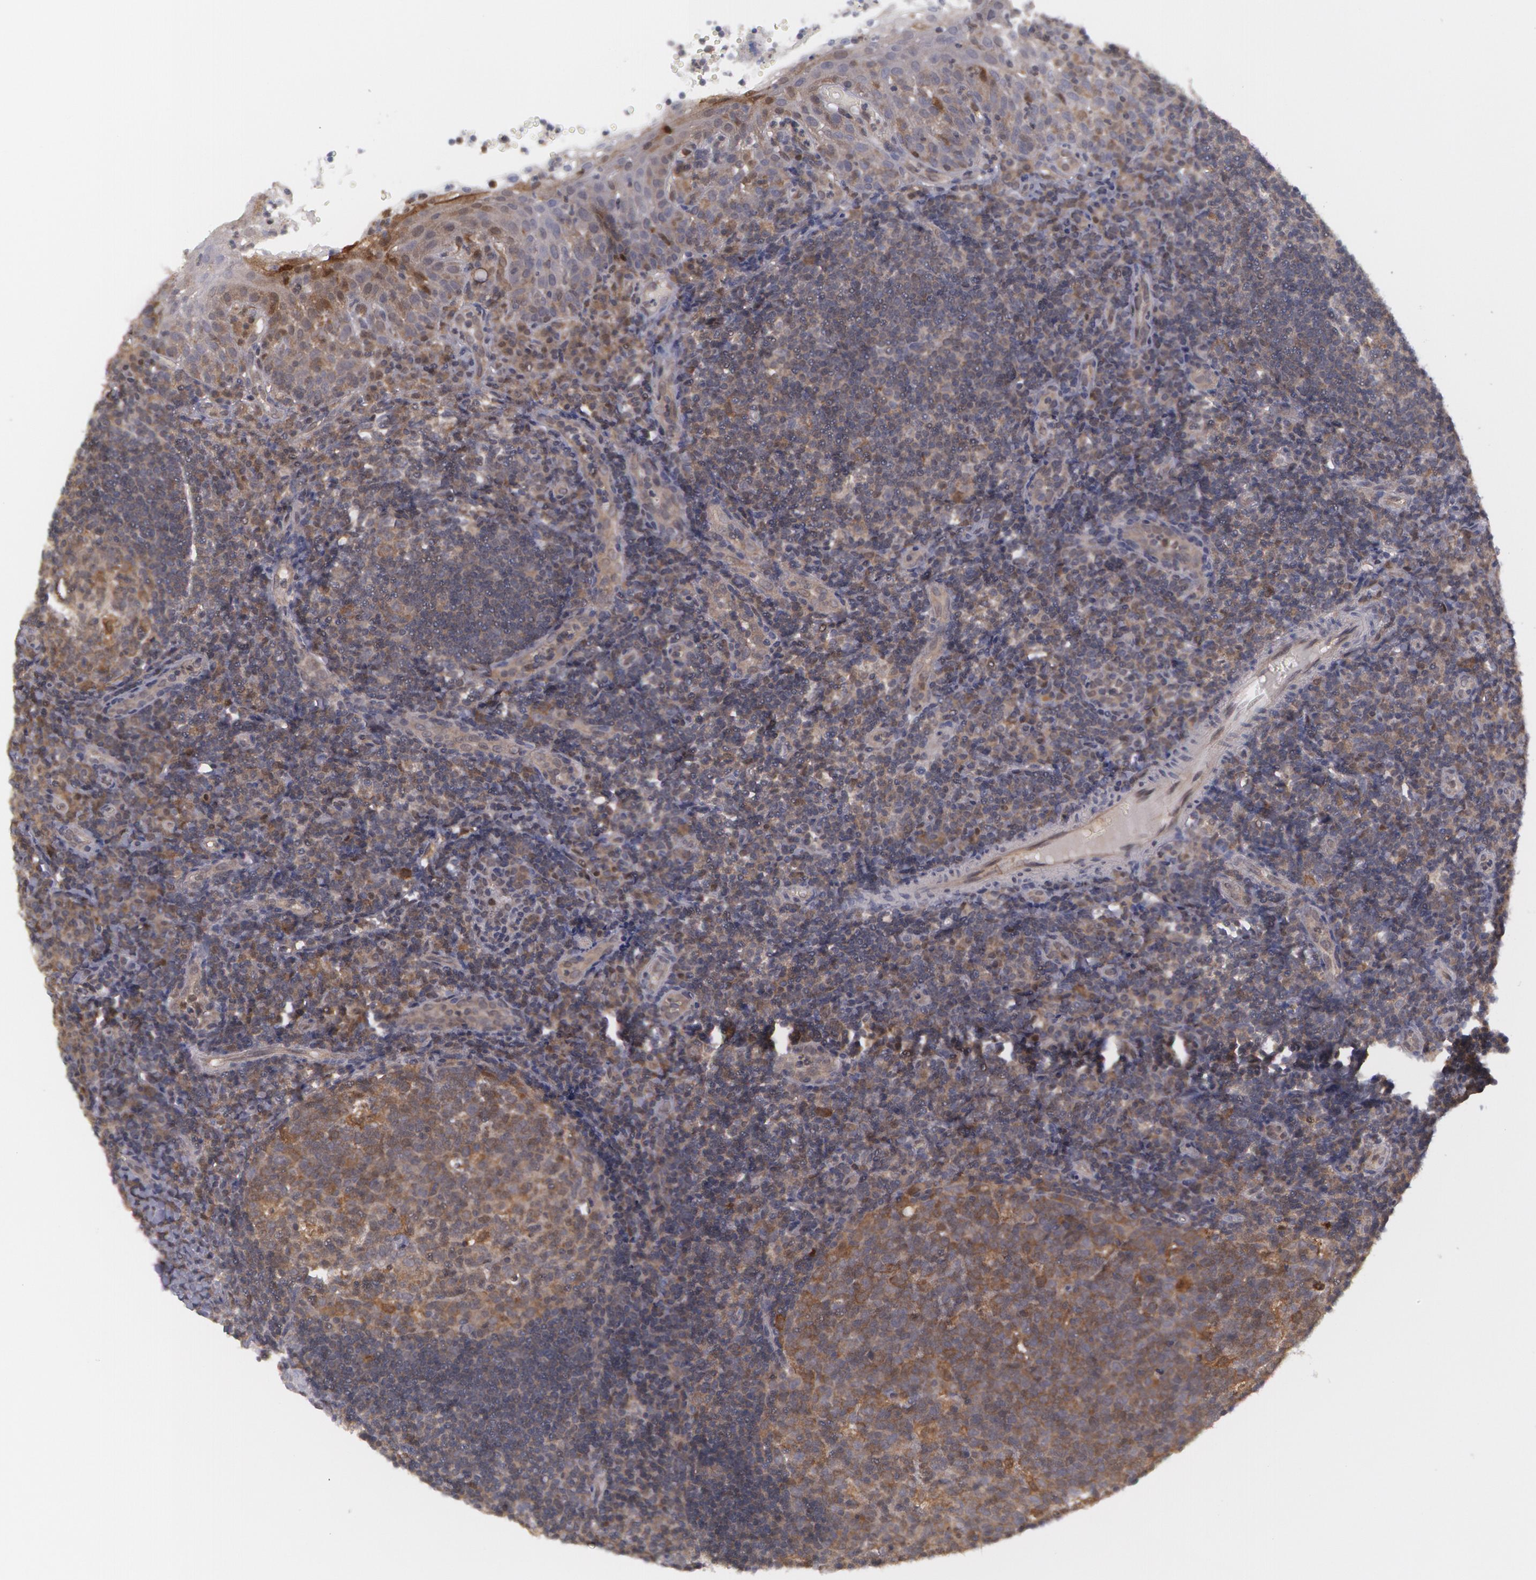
{"staining": {"intensity": "moderate", "quantity": ">75%", "location": "cytoplasmic/membranous"}, "tissue": "tonsil", "cell_type": "Germinal center cells", "image_type": "normal", "snomed": [{"axis": "morphology", "description": "Normal tissue, NOS"}, {"axis": "topography", "description": "Tonsil"}], "caption": "Germinal center cells show medium levels of moderate cytoplasmic/membranous positivity in about >75% of cells in unremarkable tonsil. The protein is stained brown, and the nuclei are stained in blue (DAB IHC with brightfield microscopy, high magnification).", "gene": "TXNRD1", "patient": {"sex": "female", "age": 40}}